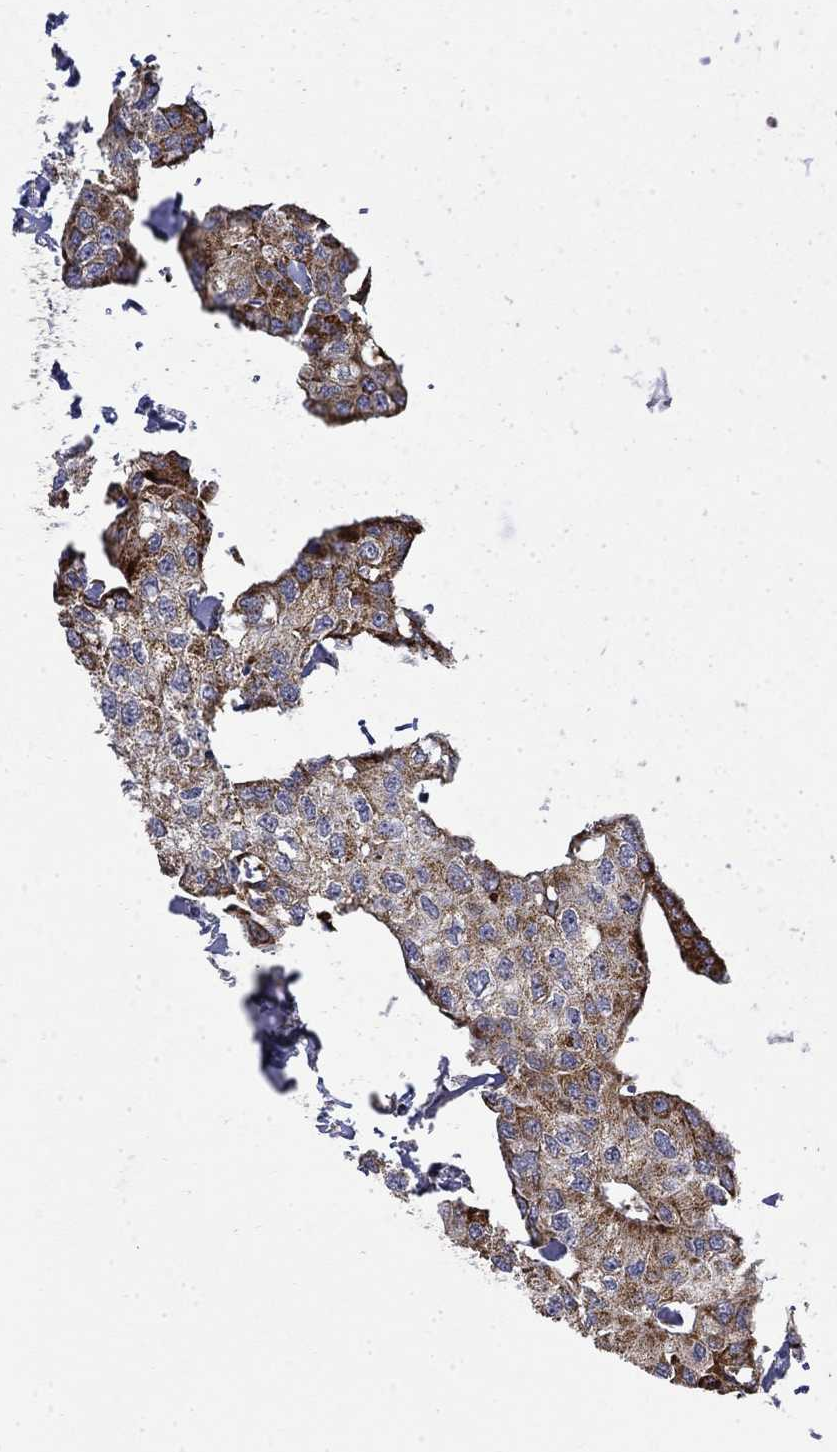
{"staining": {"intensity": "strong", "quantity": "25%-75%", "location": "cytoplasmic/membranous"}, "tissue": "breast cancer", "cell_type": "Tumor cells", "image_type": "cancer", "snomed": [{"axis": "morphology", "description": "Duct carcinoma"}, {"axis": "topography", "description": "Breast"}], "caption": "Protein staining exhibits strong cytoplasmic/membranous staining in approximately 25%-75% of tumor cells in breast infiltrating ductal carcinoma. (Brightfield microscopy of DAB IHC at high magnification).", "gene": "PCBP3", "patient": {"sex": "female", "age": 80}}